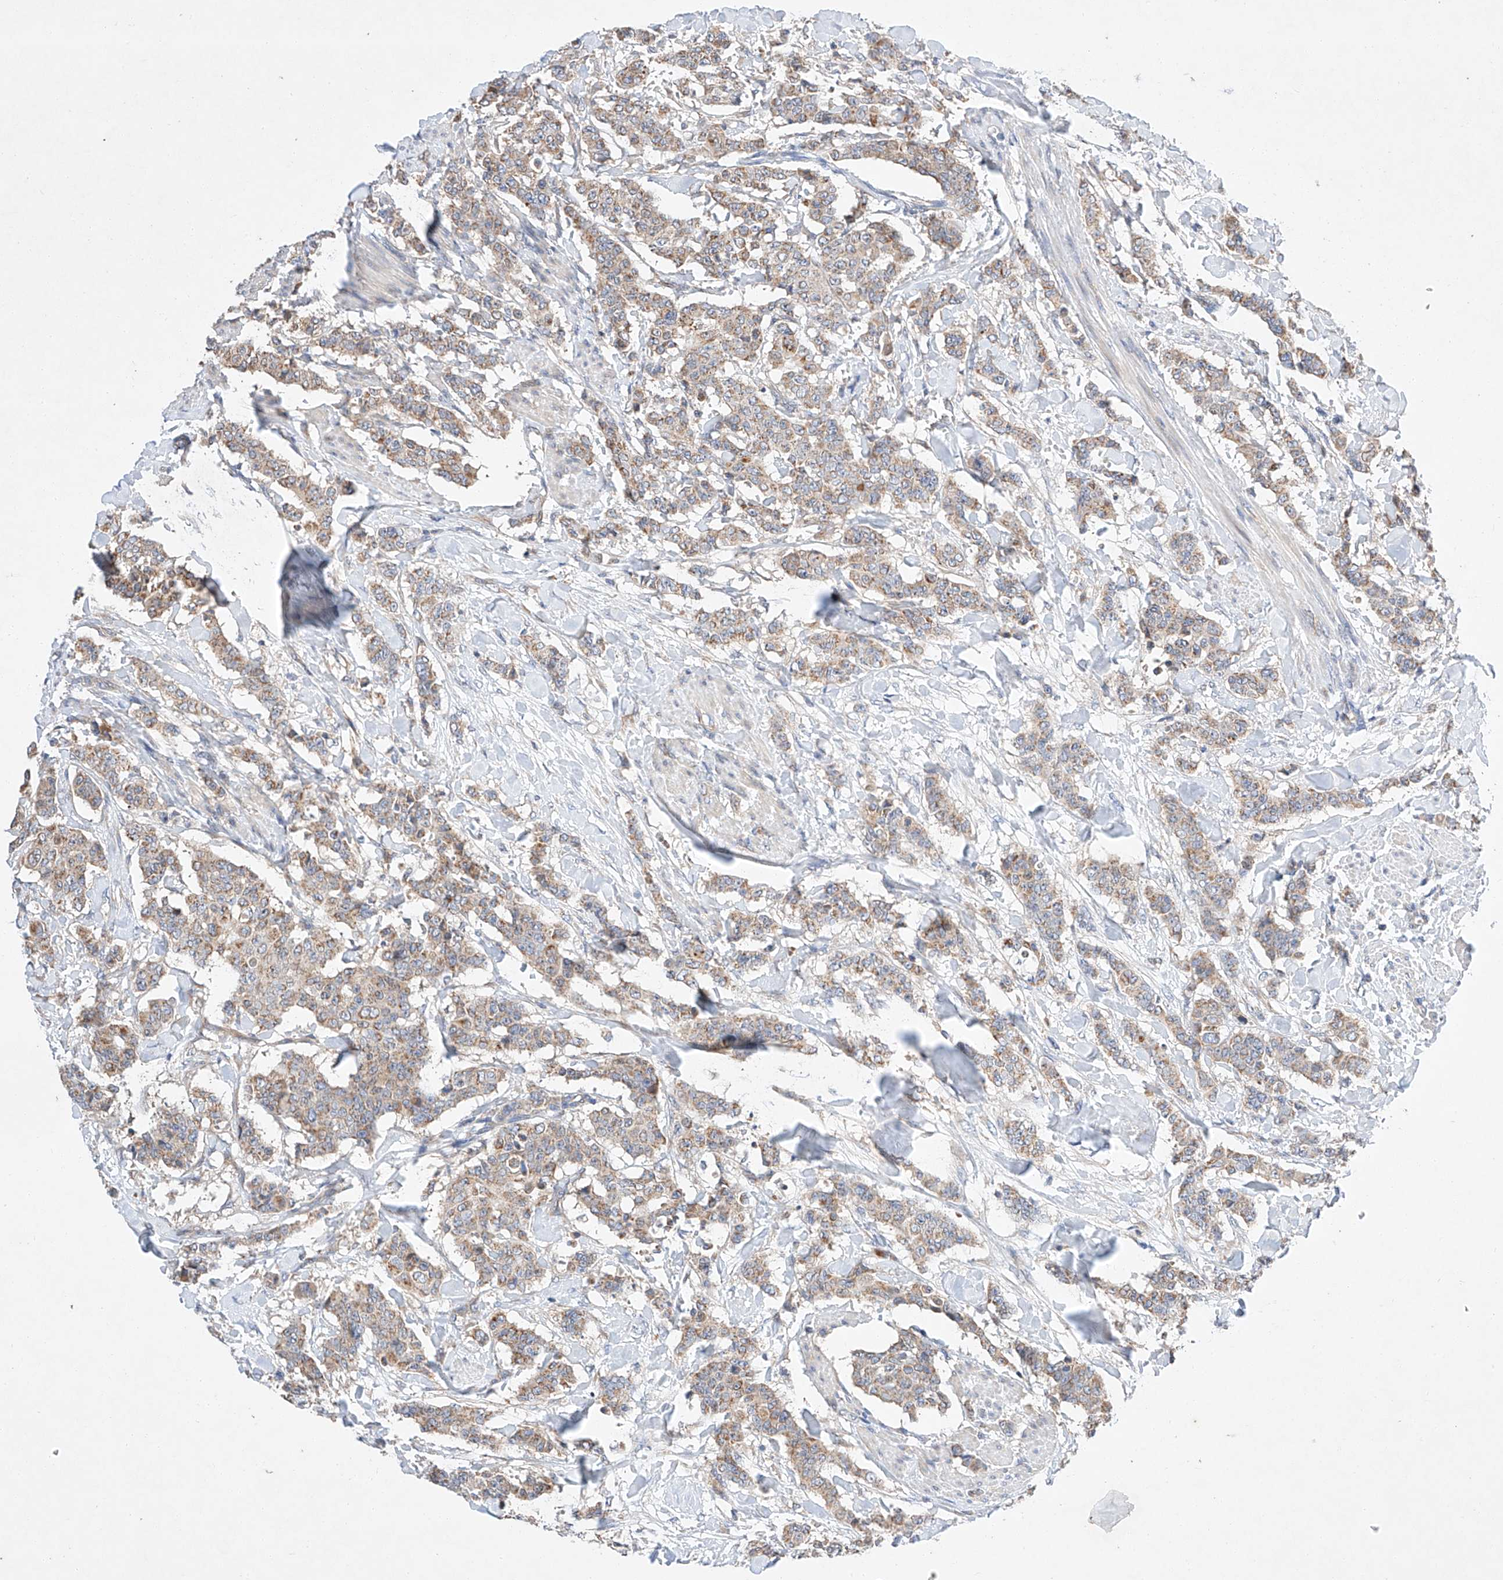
{"staining": {"intensity": "moderate", "quantity": "25%-75%", "location": "cytoplasmic/membranous"}, "tissue": "breast cancer", "cell_type": "Tumor cells", "image_type": "cancer", "snomed": [{"axis": "morphology", "description": "Duct carcinoma"}, {"axis": "topography", "description": "Breast"}], "caption": "There is medium levels of moderate cytoplasmic/membranous expression in tumor cells of breast cancer (invasive ductal carcinoma), as demonstrated by immunohistochemical staining (brown color).", "gene": "C6orf118", "patient": {"sex": "female", "age": 40}}